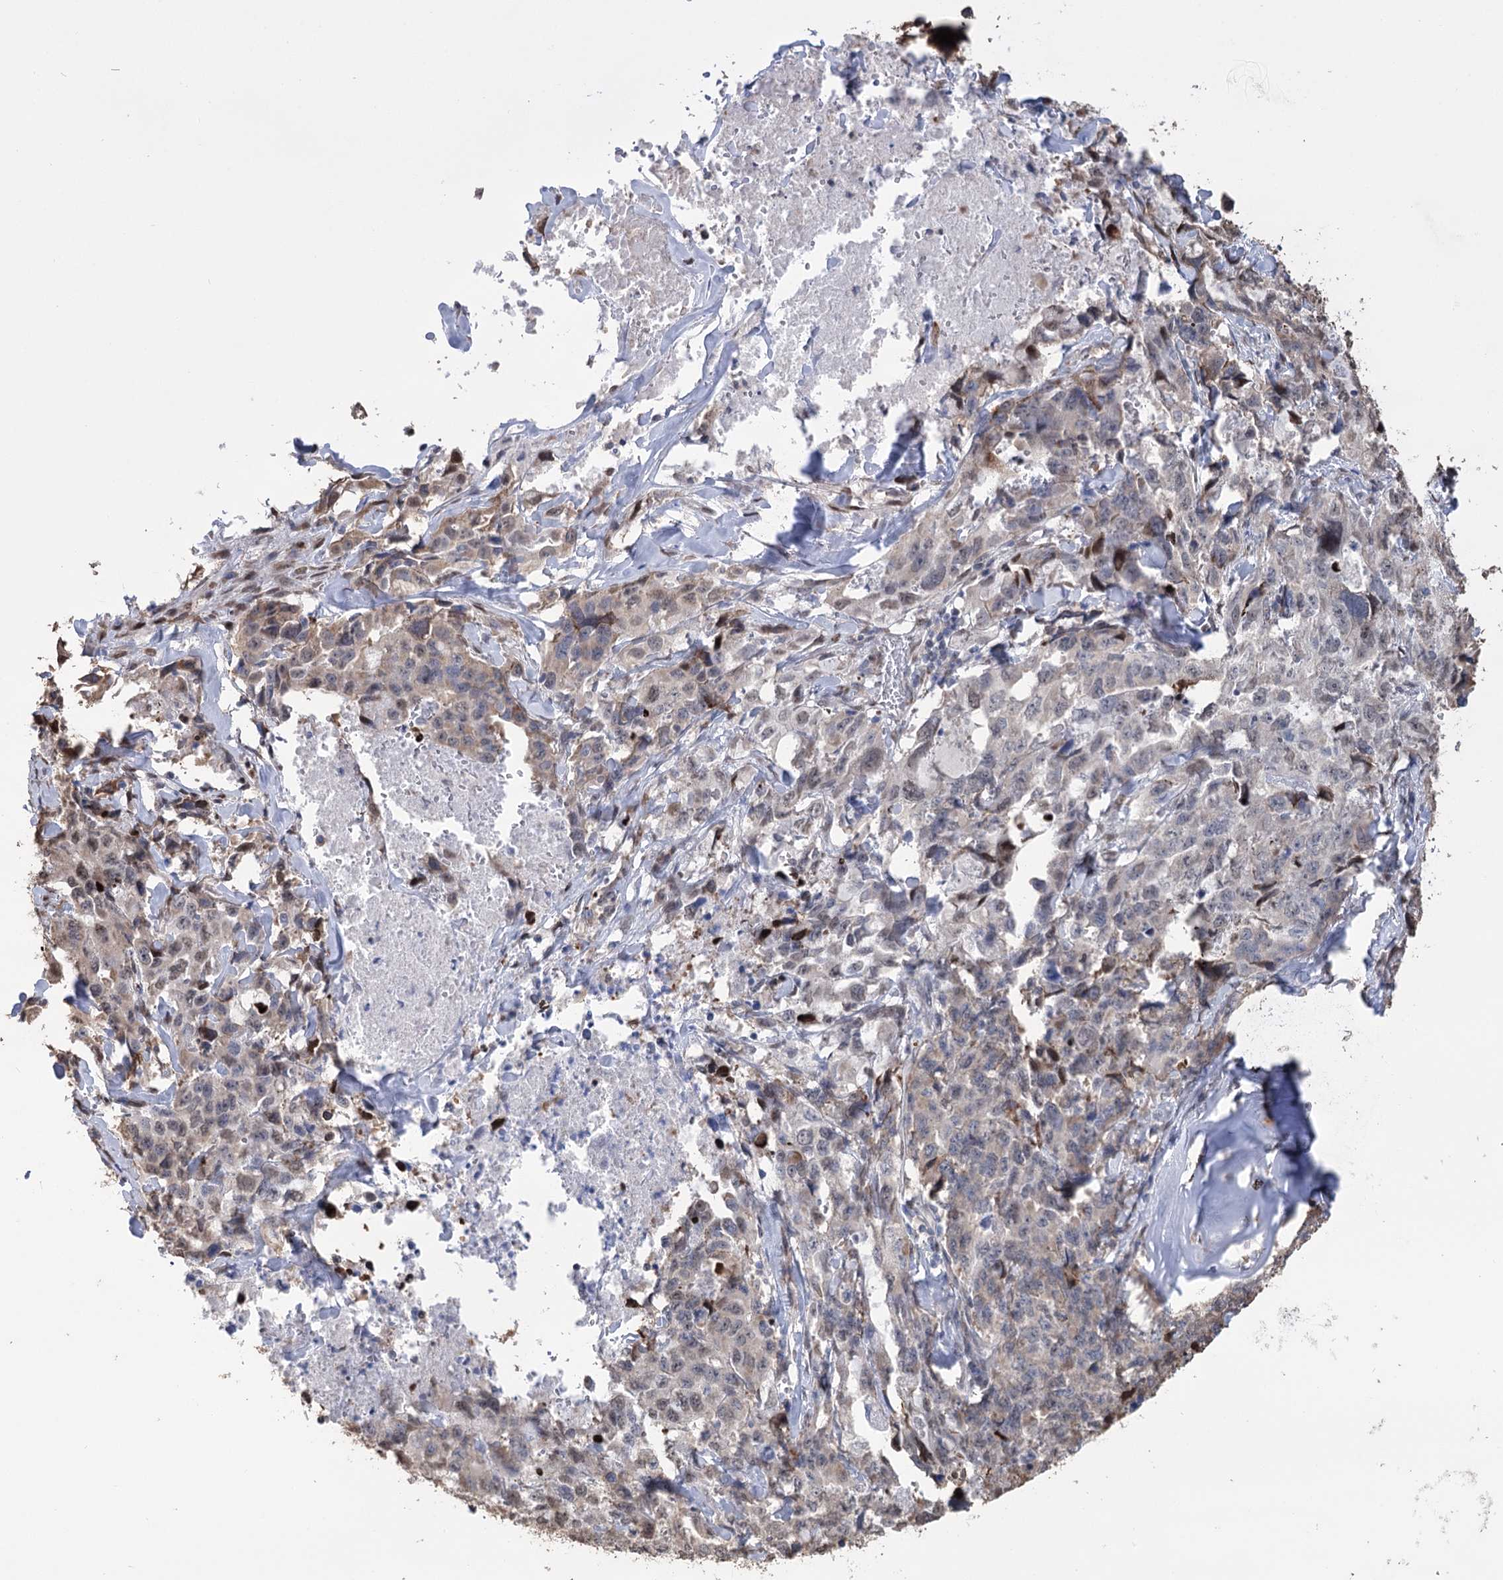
{"staining": {"intensity": "moderate", "quantity": ">75%", "location": "cytoplasmic/membranous,nuclear"}, "tissue": "lung cancer", "cell_type": "Tumor cells", "image_type": "cancer", "snomed": [{"axis": "morphology", "description": "Adenocarcinoma, NOS"}, {"axis": "topography", "description": "Lung"}], "caption": "Adenocarcinoma (lung) stained for a protein demonstrates moderate cytoplasmic/membranous and nuclear positivity in tumor cells.", "gene": "NFU1", "patient": {"sex": "female", "age": 51}}